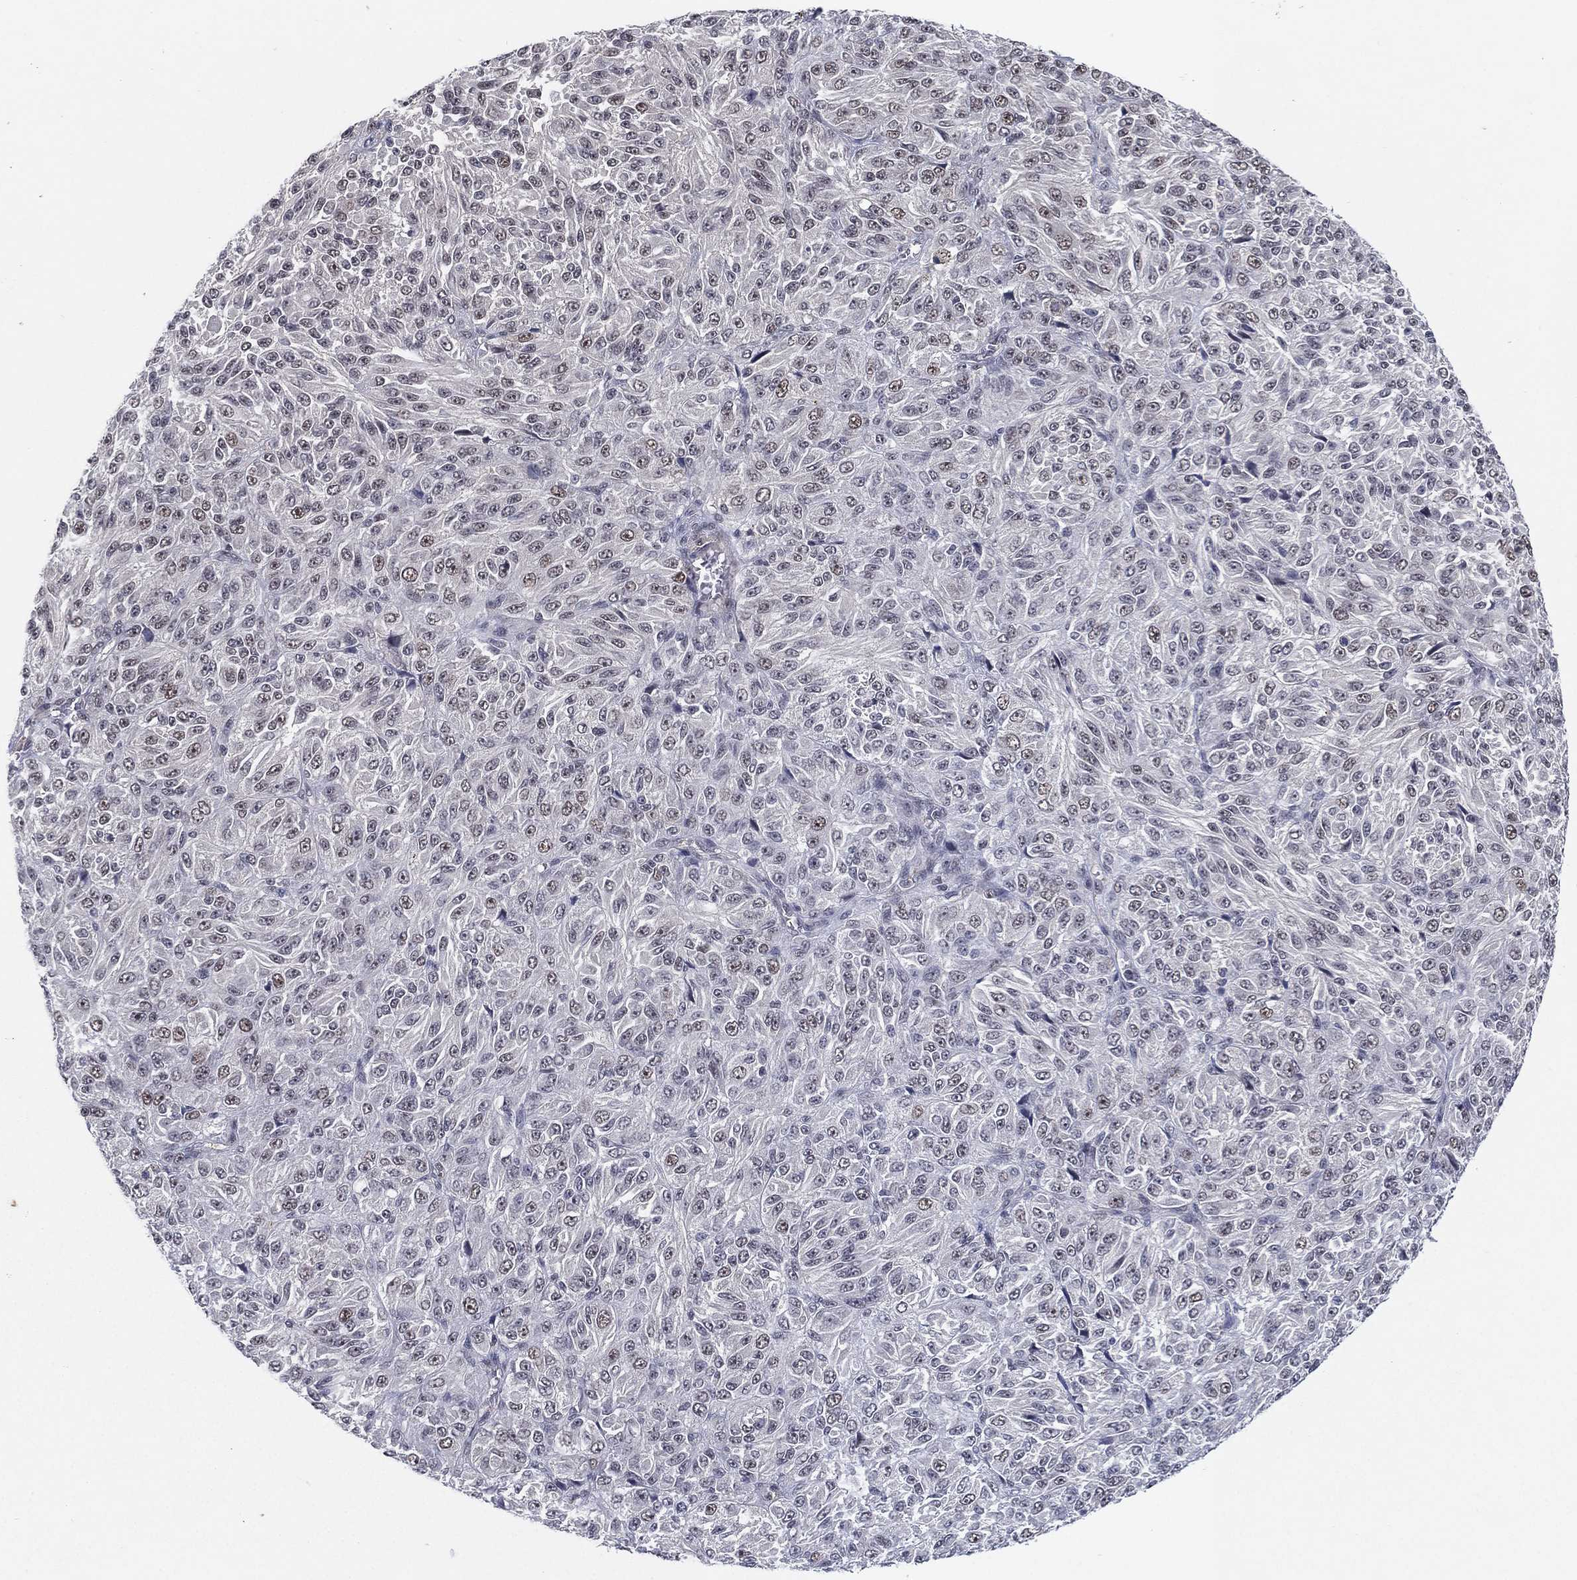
{"staining": {"intensity": "weak", "quantity": "25%-75%", "location": "nuclear"}, "tissue": "melanoma", "cell_type": "Tumor cells", "image_type": "cancer", "snomed": [{"axis": "morphology", "description": "Malignant melanoma, Metastatic site"}, {"axis": "topography", "description": "Brain"}], "caption": "Protein analysis of malignant melanoma (metastatic site) tissue exhibits weak nuclear staining in approximately 25%-75% of tumor cells.", "gene": "DGCR8", "patient": {"sex": "female", "age": 56}}